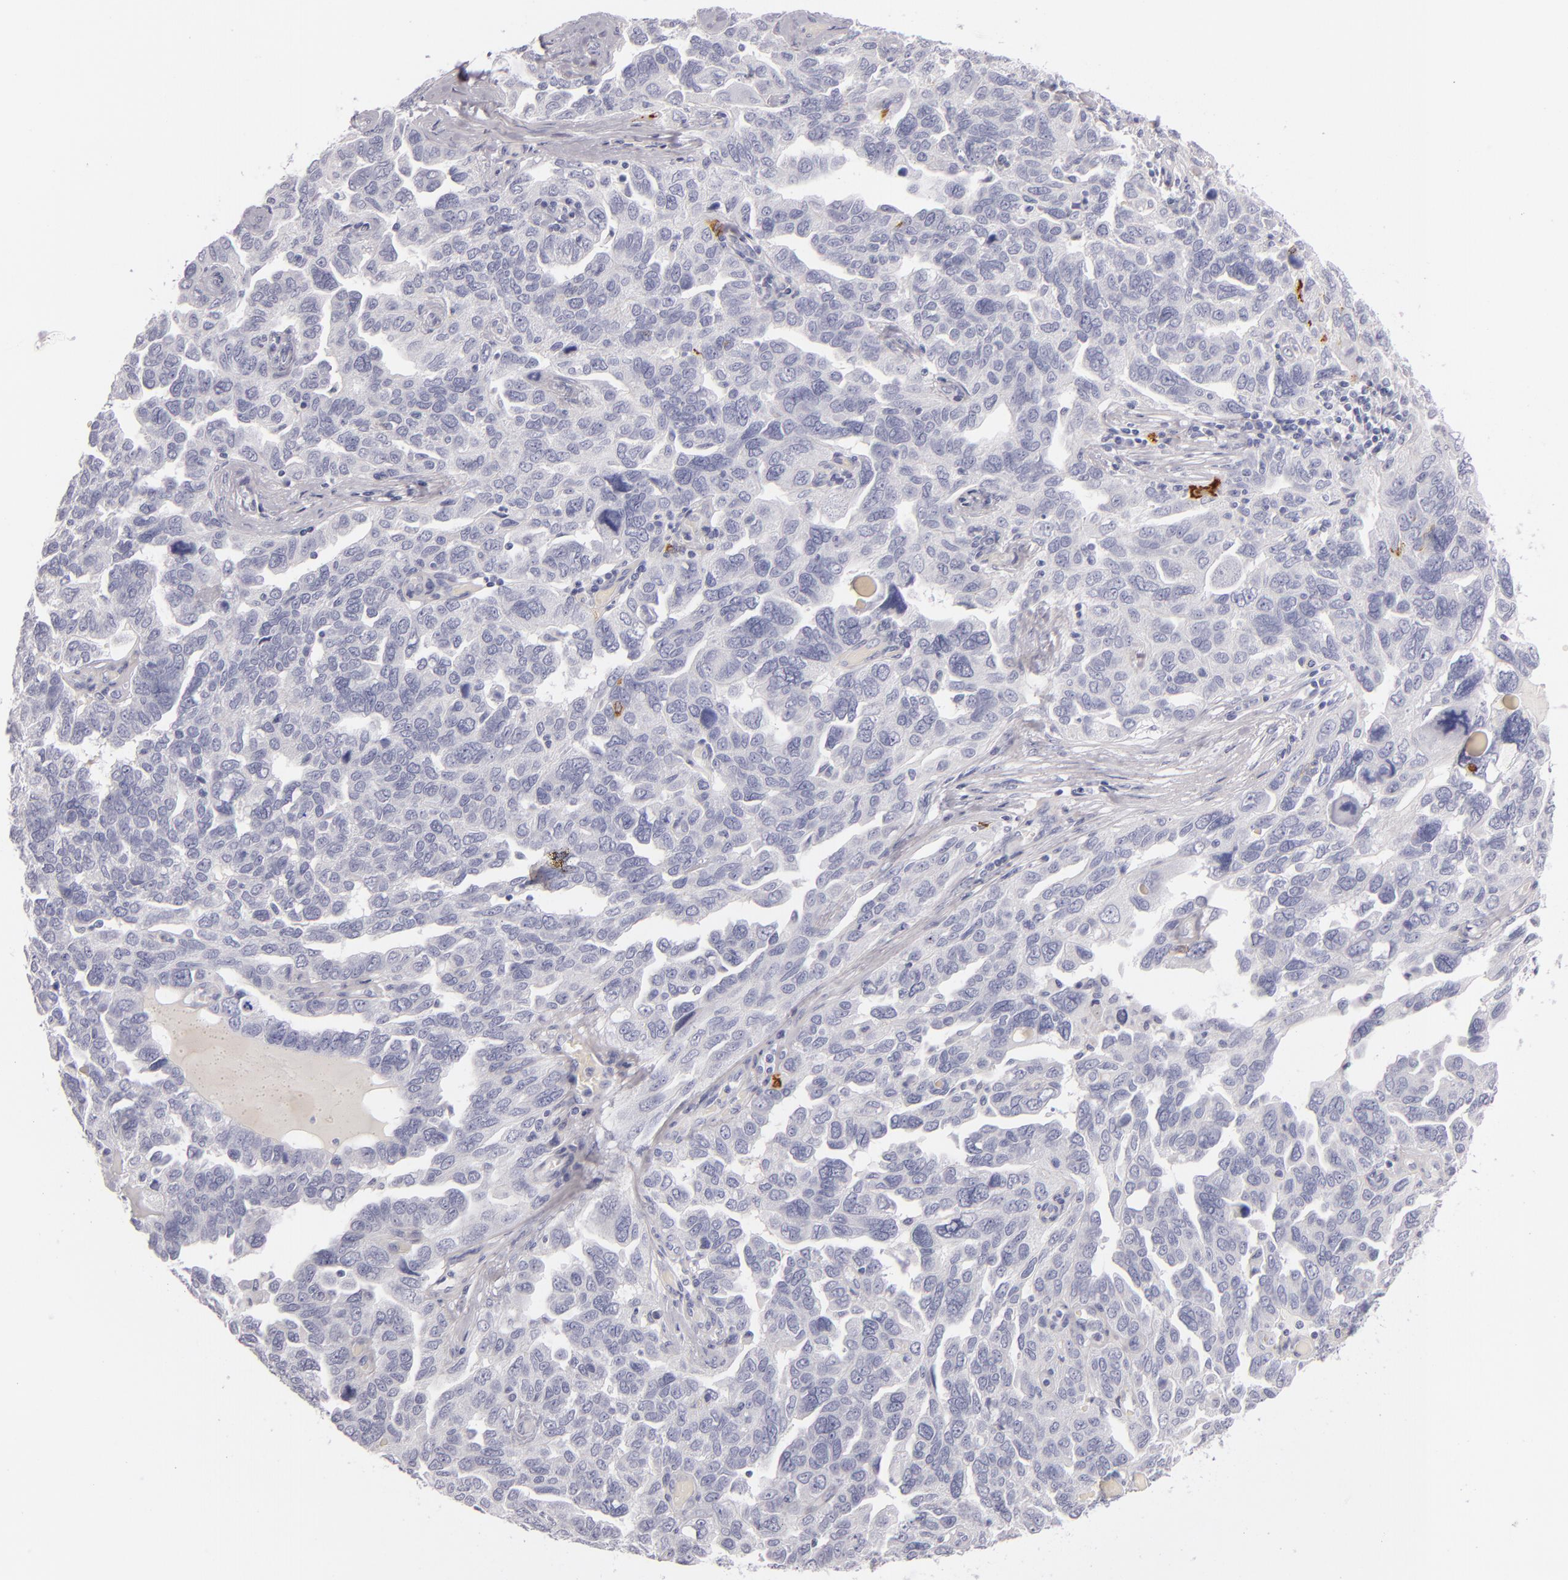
{"staining": {"intensity": "negative", "quantity": "none", "location": "none"}, "tissue": "ovarian cancer", "cell_type": "Tumor cells", "image_type": "cancer", "snomed": [{"axis": "morphology", "description": "Cystadenocarcinoma, serous, NOS"}, {"axis": "topography", "description": "Ovary"}], "caption": "Ovarian cancer (serous cystadenocarcinoma) was stained to show a protein in brown. There is no significant expression in tumor cells. Brightfield microscopy of IHC stained with DAB (brown) and hematoxylin (blue), captured at high magnification.", "gene": "CD207", "patient": {"sex": "female", "age": 64}}